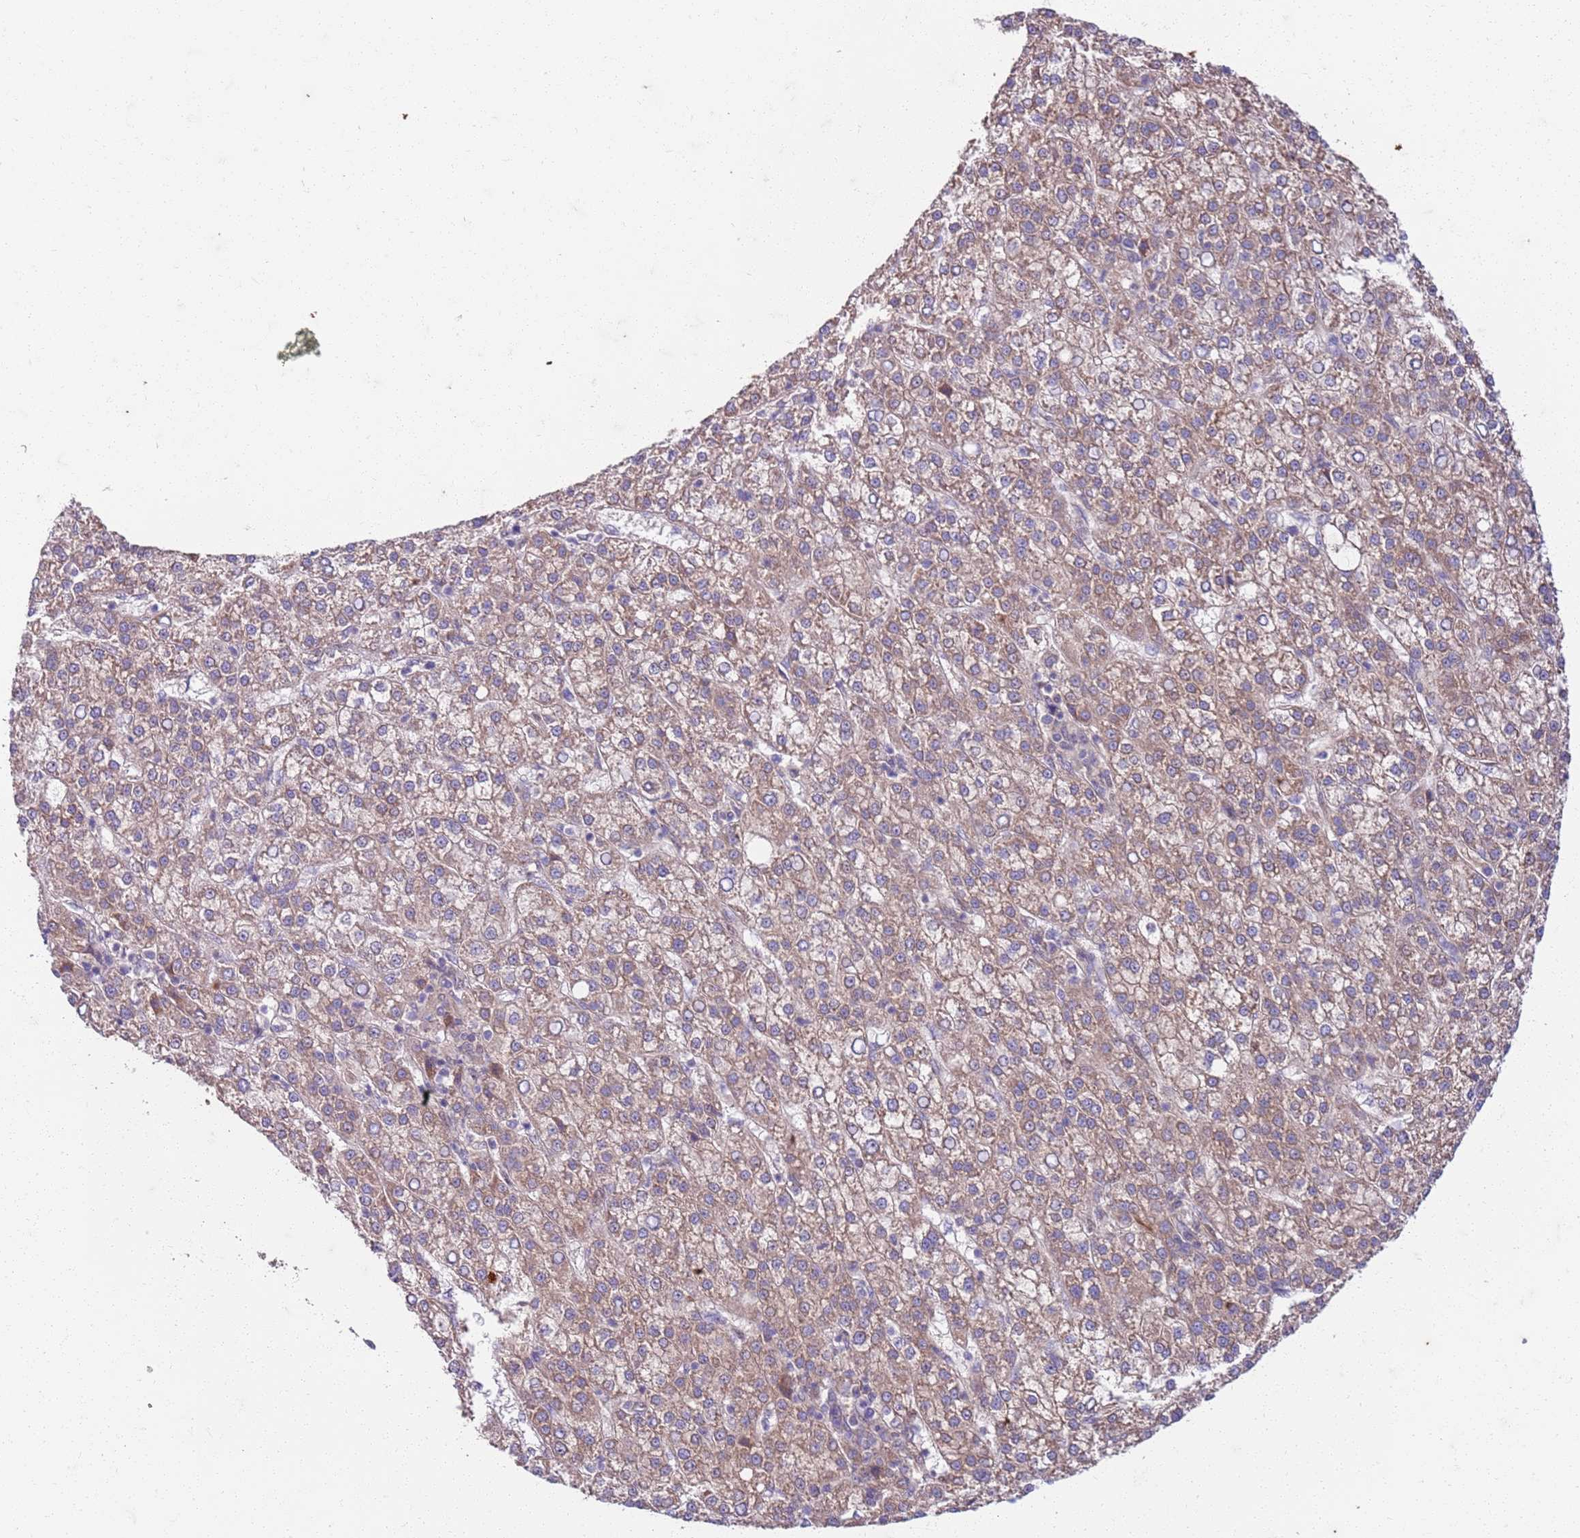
{"staining": {"intensity": "weak", "quantity": ">75%", "location": "cytoplasmic/membranous"}, "tissue": "liver cancer", "cell_type": "Tumor cells", "image_type": "cancer", "snomed": [{"axis": "morphology", "description": "Carcinoma, Hepatocellular, NOS"}, {"axis": "topography", "description": "Liver"}], "caption": "The image displays staining of hepatocellular carcinoma (liver), revealing weak cytoplasmic/membranous protein positivity (brown color) within tumor cells.", "gene": "OSBP", "patient": {"sex": "female", "age": 58}}